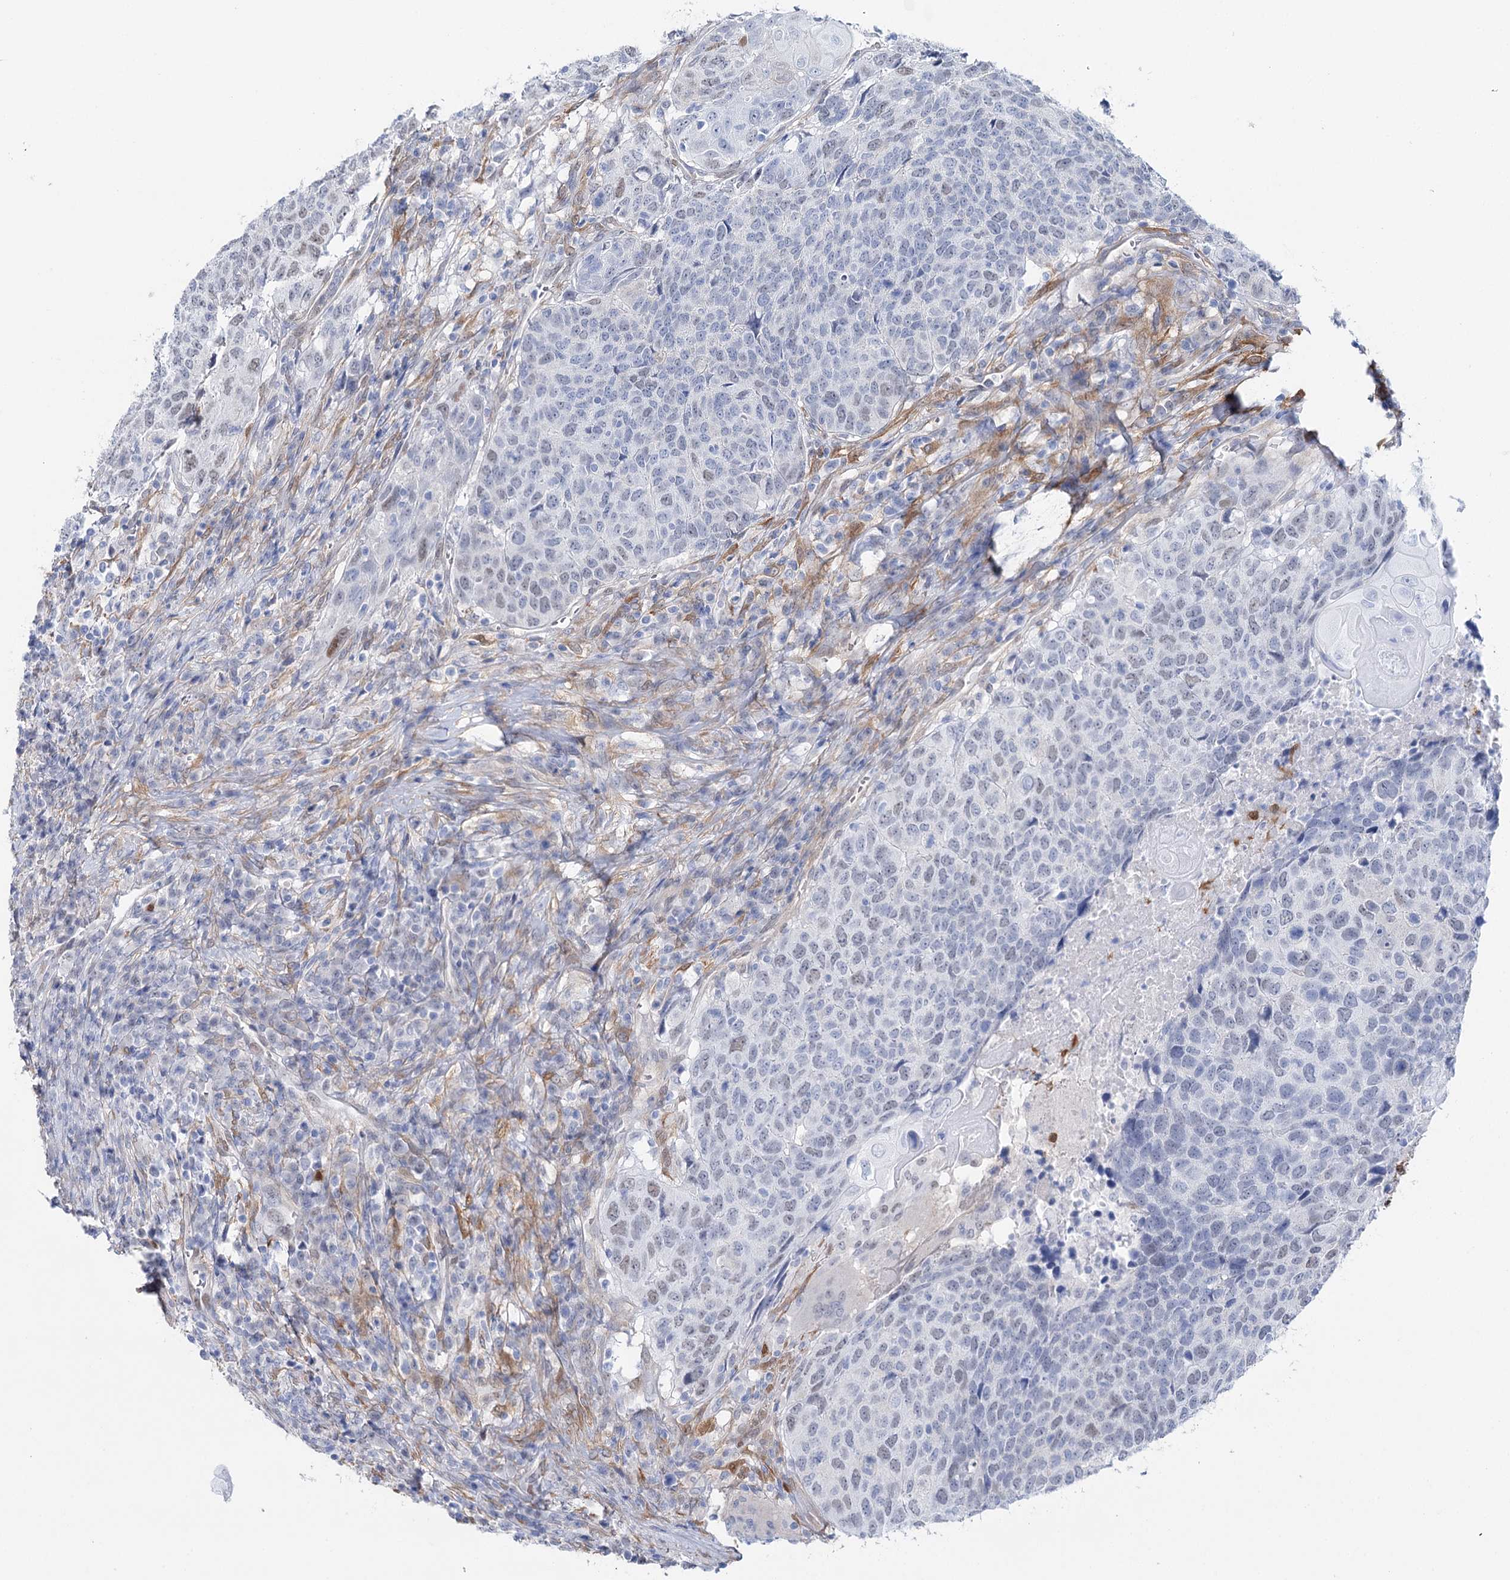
{"staining": {"intensity": "negative", "quantity": "none", "location": "none"}, "tissue": "head and neck cancer", "cell_type": "Tumor cells", "image_type": "cancer", "snomed": [{"axis": "morphology", "description": "Squamous cell carcinoma, NOS"}, {"axis": "topography", "description": "Head-Neck"}], "caption": "Immunohistochemistry (IHC) histopathology image of neoplastic tissue: head and neck squamous cell carcinoma stained with DAB (3,3'-diaminobenzidine) exhibits no significant protein staining in tumor cells.", "gene": "UGDH", "patient": {"sex": "male", "age": 66}}